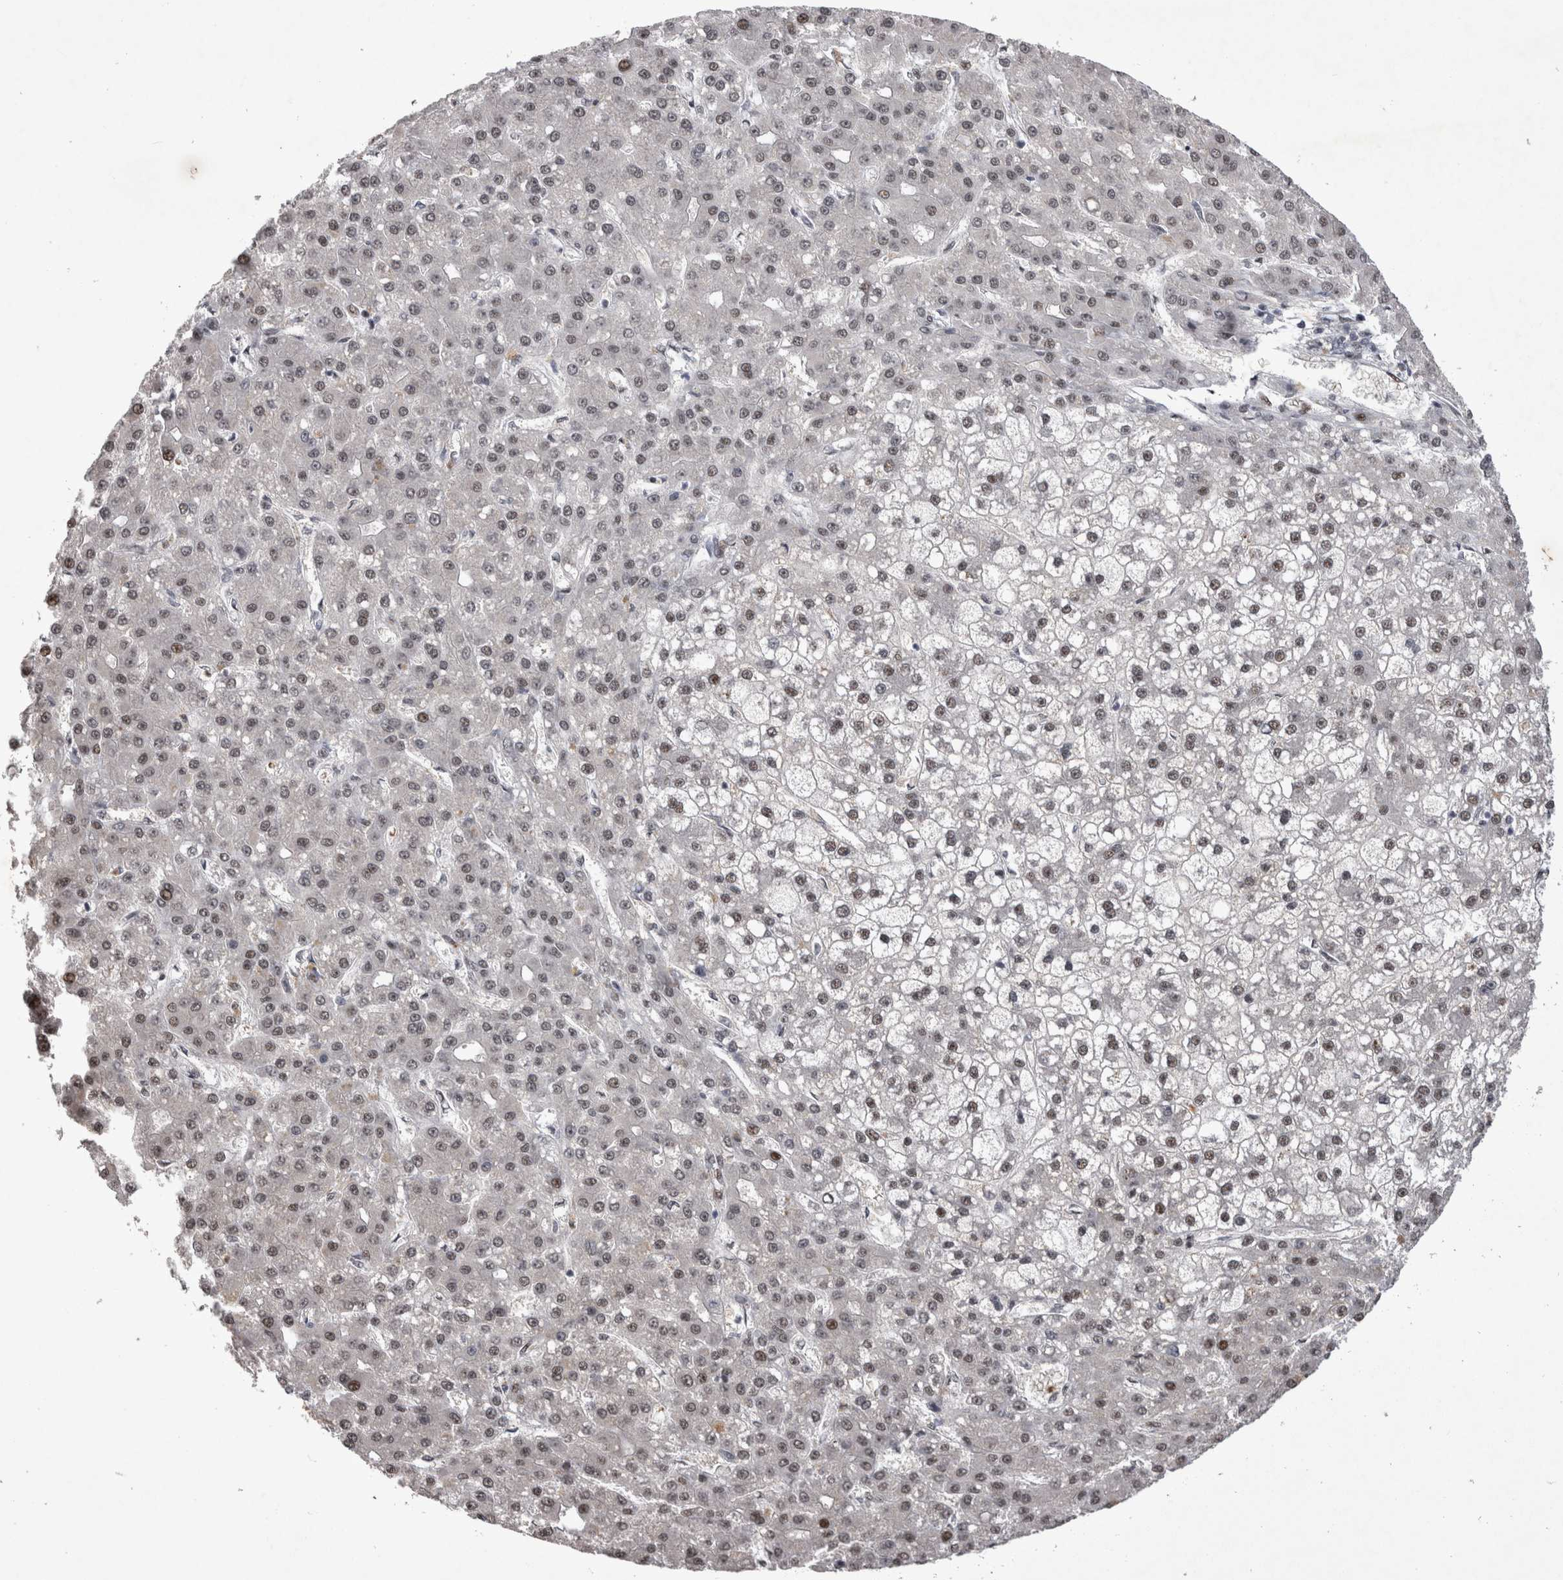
{"staining": {"intensity": "weak", "quantity": ">75%", "location": "nuclear"}, "tissue": "liver cancer", "cell_type": "Tumor cells", "image_type": "cancer", "snomed": [{"axis": "morphology", "description": "Carcinoma, Hepatocellular, NOS"}, {"axis": "topography", "description": "Liver"}], "caption": "Liver cancer (hepatocellular carcinoma) stained for a protein (brown) reveals weak nuclear positive expression in about >75% of tumor cells.", "gene": "IFI44", "patient": {"sex": "male", "age": 67}}